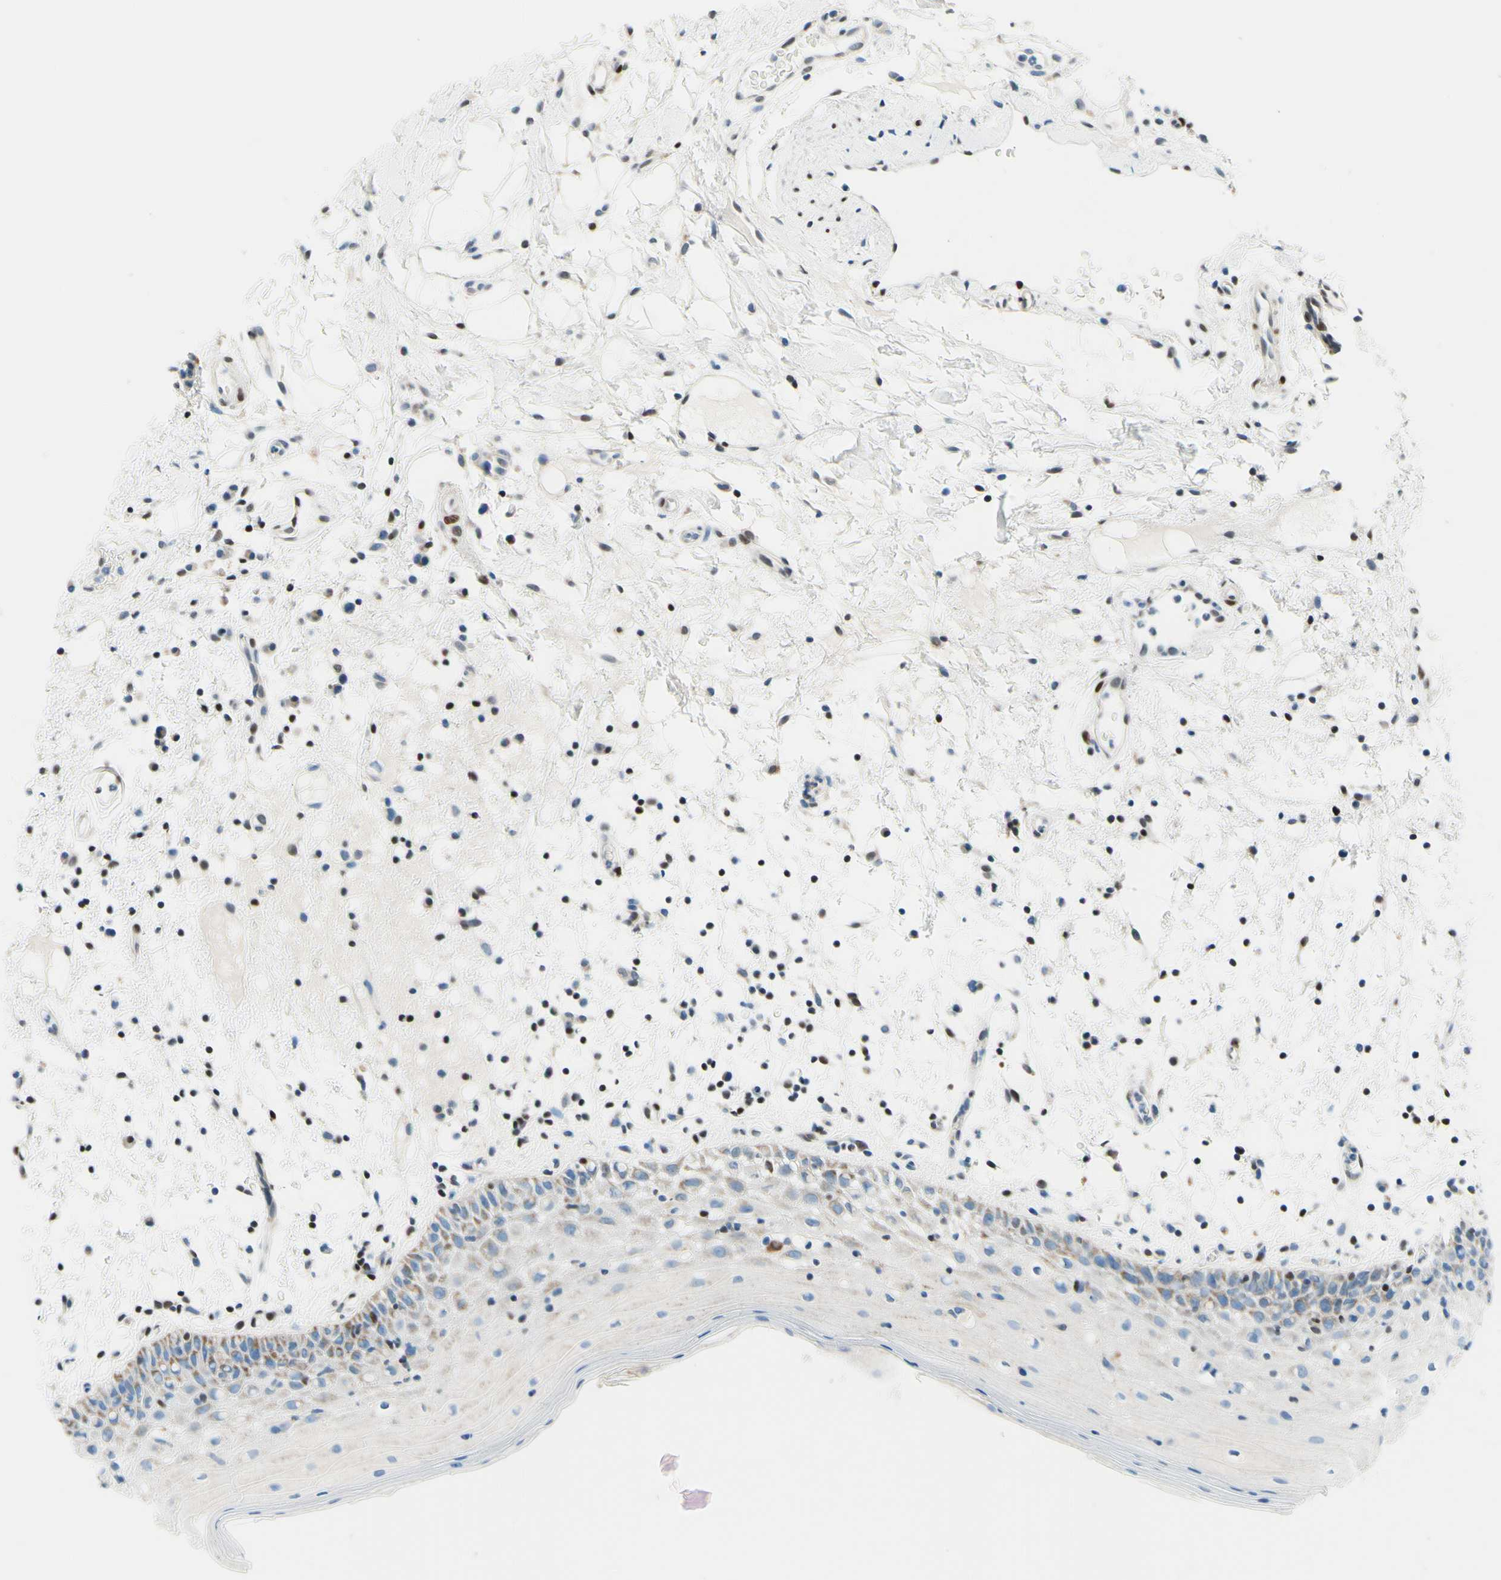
{"staining": {"intensity": "weak", "quantity": "<25%", "location": "cytoplasmic/membranous"}, "tissue": "oral mucosa", "cell_type": "Squamous epithelial cells", "image_type": "normal", "snomed": [{"axis": "morphology", "description": "Normal tissue, NOS"}, {"axis": "morphology", "description": "Squamous cell carcinoma, NOS"}, {"axis": "topography", "description": "Skeletal muscle"}, {"axis": "topography", "description": "Oral tissue"}], "caption": "There is no significant staining in squamous epithelial cells of oral mucosa.", "gene": "CBX7", "patient": {"sex": "male", "age": 71}}